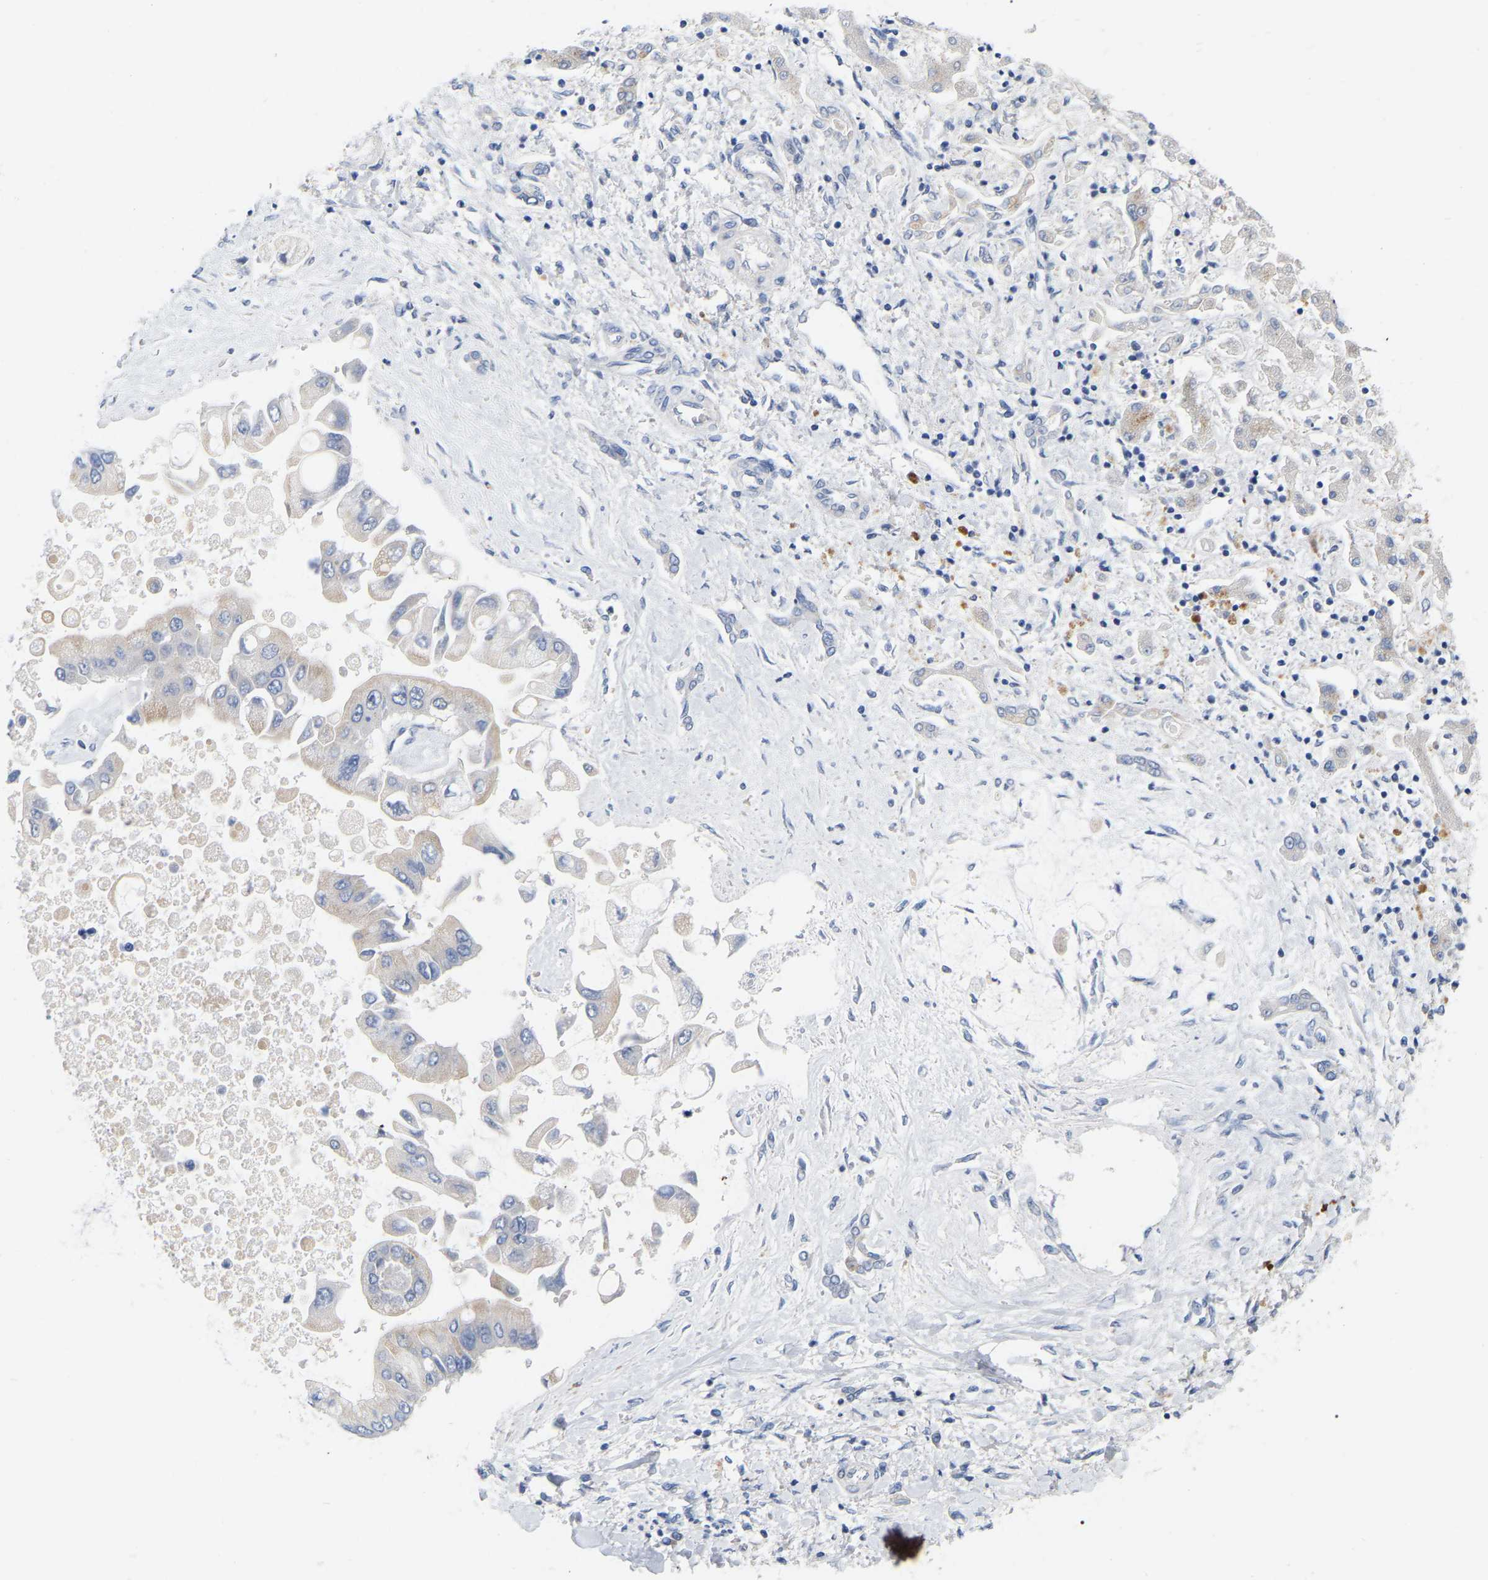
{"staining": {"intensity": "weak", "quantity": "25%-75%", "location": "cytoplasmic/membranous"}, "tissue": "liver cancer", "cell_type": "Tumor cells", "image_type": "cancer", "snomed": [{"axis": "morphology", "description": "Cholangiocarcinoma"}, {"axis": "topography", "description": "Liver"}], "caption": "The immunohistochemical stain labels weak cytoplasmic/membranous staining in tumor cells of cholangiocarcinoma (liver) tissue. Using DAB (brown) and hematoxylin (blue) stains, captured at high magnification using brightfield microscopy.", "gene": "WIPI2", "patient": {"sex": "male", "age": 50}}